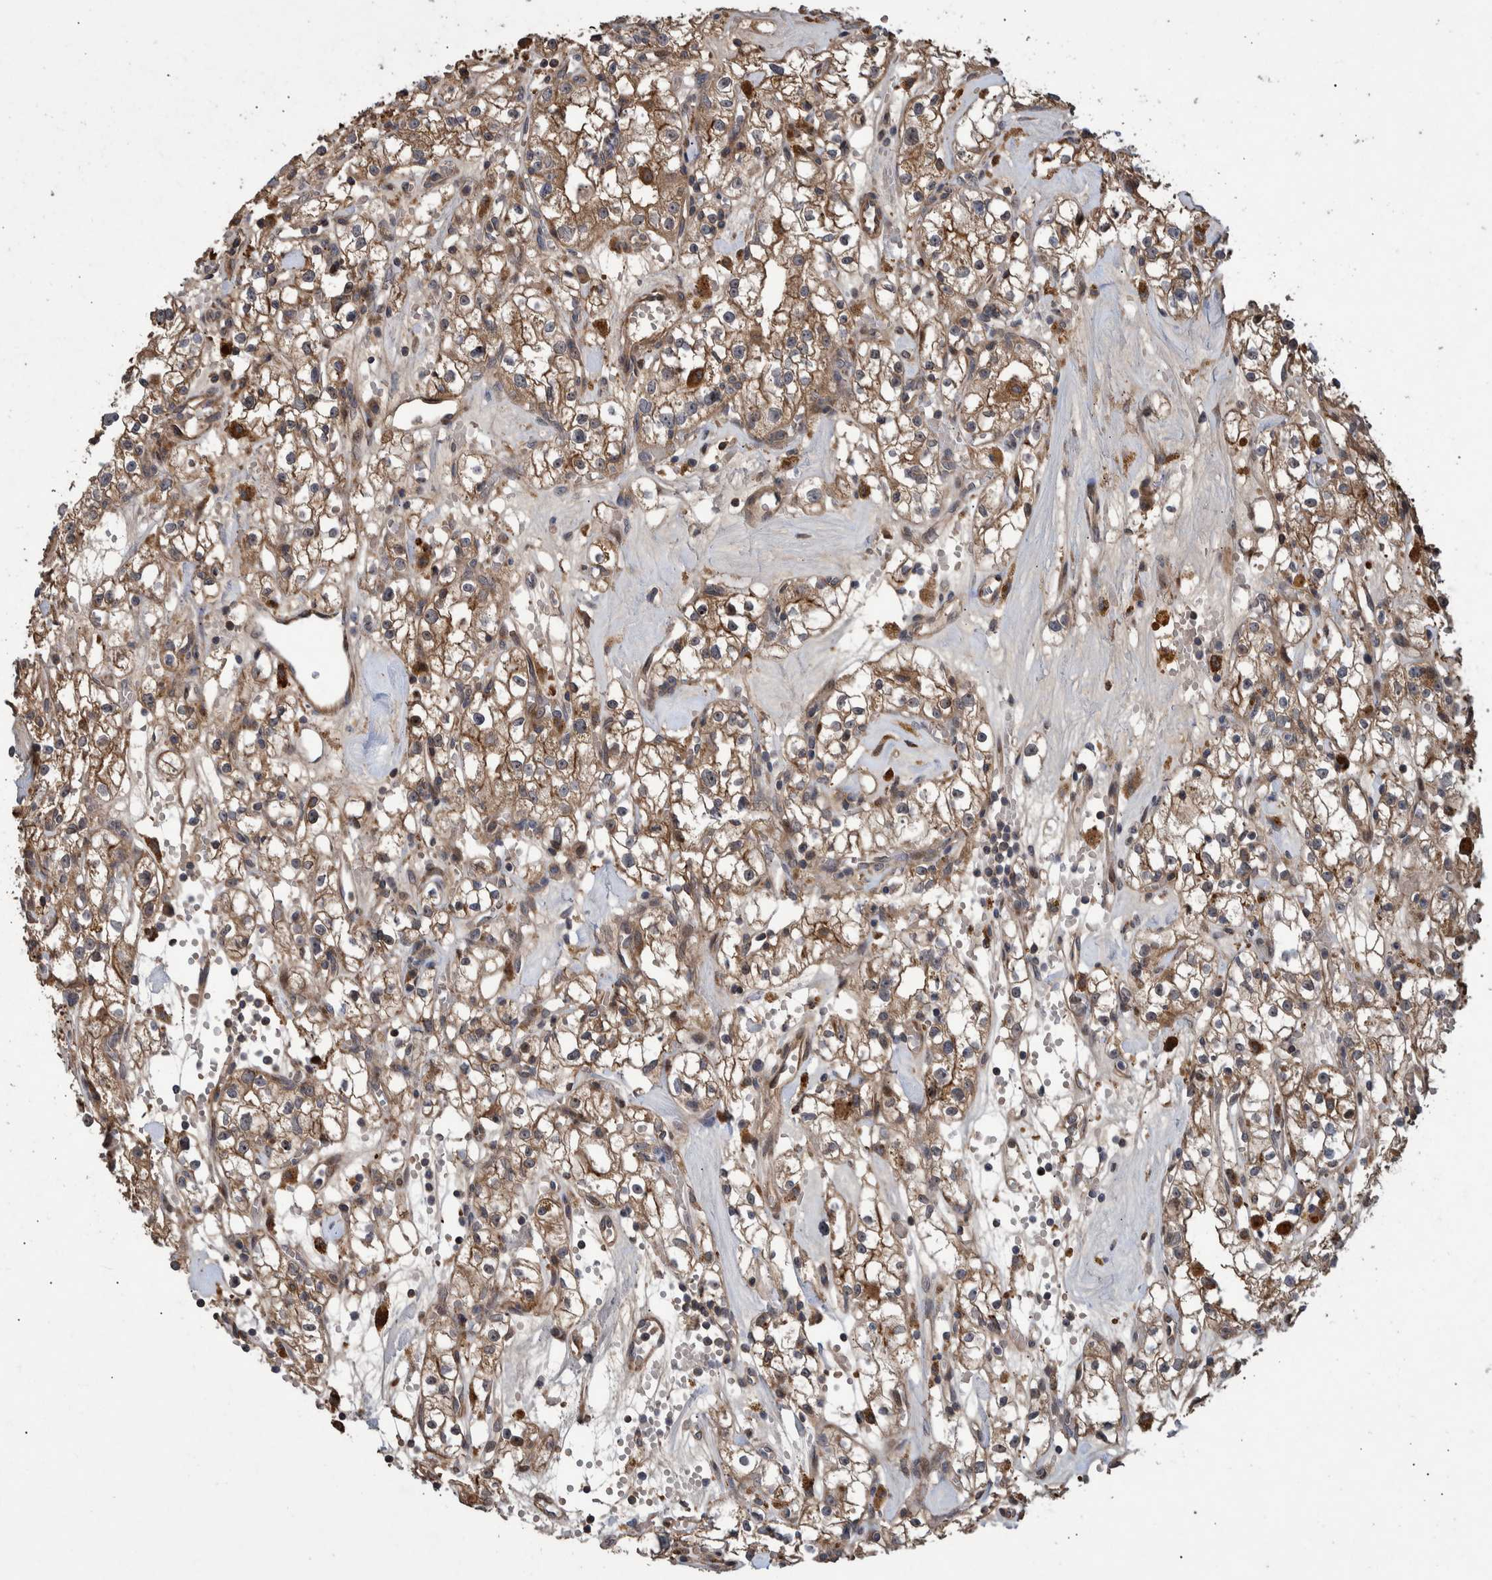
{"staining": {"intensity": "weak", "quantity": ">75%", "location": "cytoplasmic/membranous"}, "tissue": "renal cancer", "cell_type": "Tumor cells", "image_type": "cancer", "snomed": [{"axis": "morphology", "description": "Adenocarcinoma, NOS"}, {"axis": "topography", "description": "Kidney"}], "caption": "There is low levels of weak cytoplasmic/membranous staining in tumor cells of renal cancer (adenocarcinoma), as demonstrated by immunohistochemical staining (brown color).", "gene": "B3GNTL1", "patient": {"sex": "male", "age": 56}}